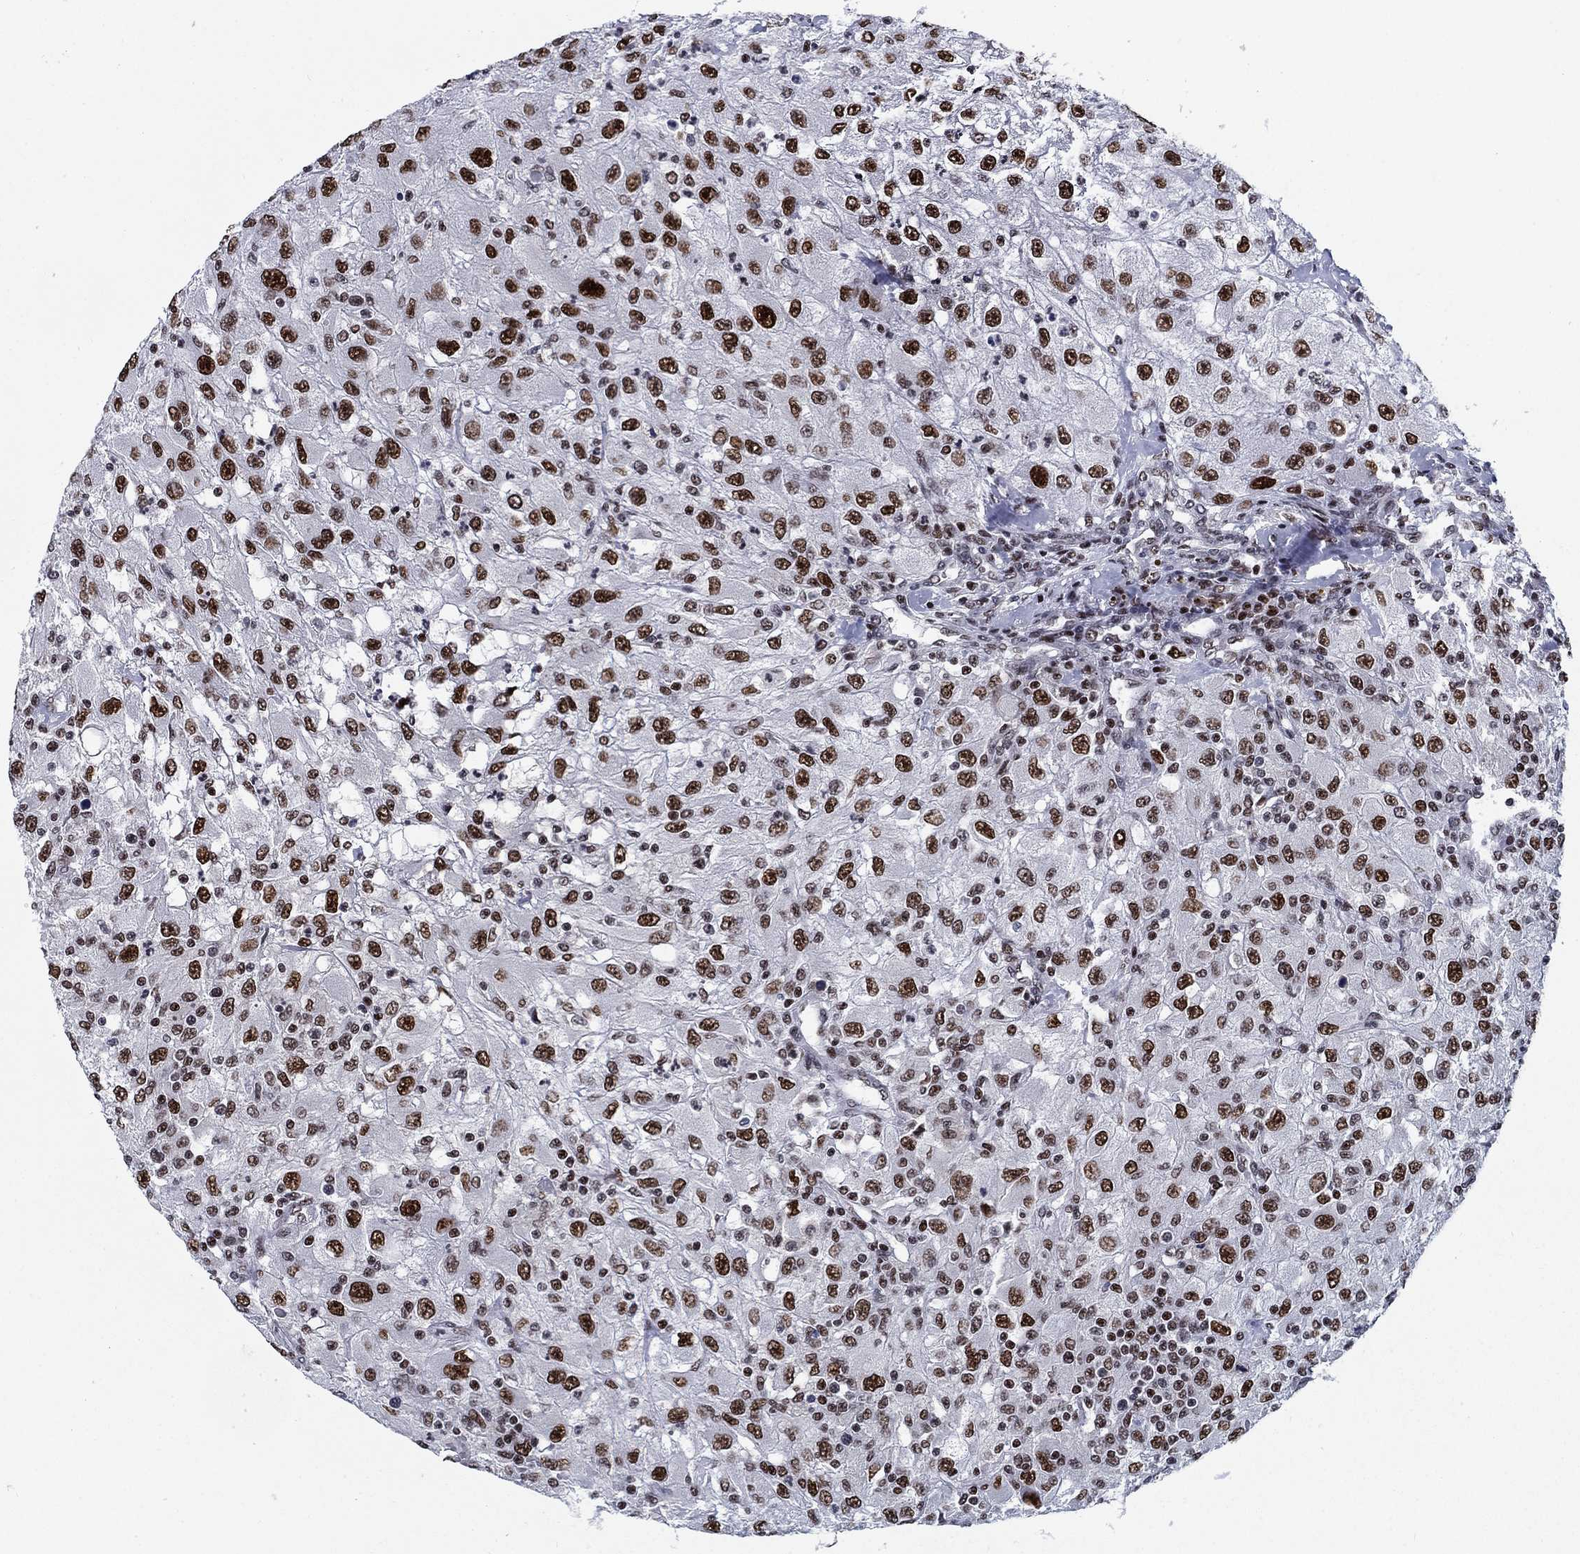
{"staining": {"intensity": "strong", "quantity": ">75%", "location": "nuclear"}, "tissue": "renal cancer", "cell_type": "Tumor cells", "image_type": "cancer", "snomed": [{"axis": "morphology", "description": "Adenocarcinoma, NOS"}, {"axis": "topography", "description": "Kidney"}], "caption": "Immunohistochemical staining of renal adenocarcinoma exhibits high levels of strong nuclear staining in about >75% of tumor cells.", "gene": "RPRD1B", "patient": {"sex": "female", "age": 67}}